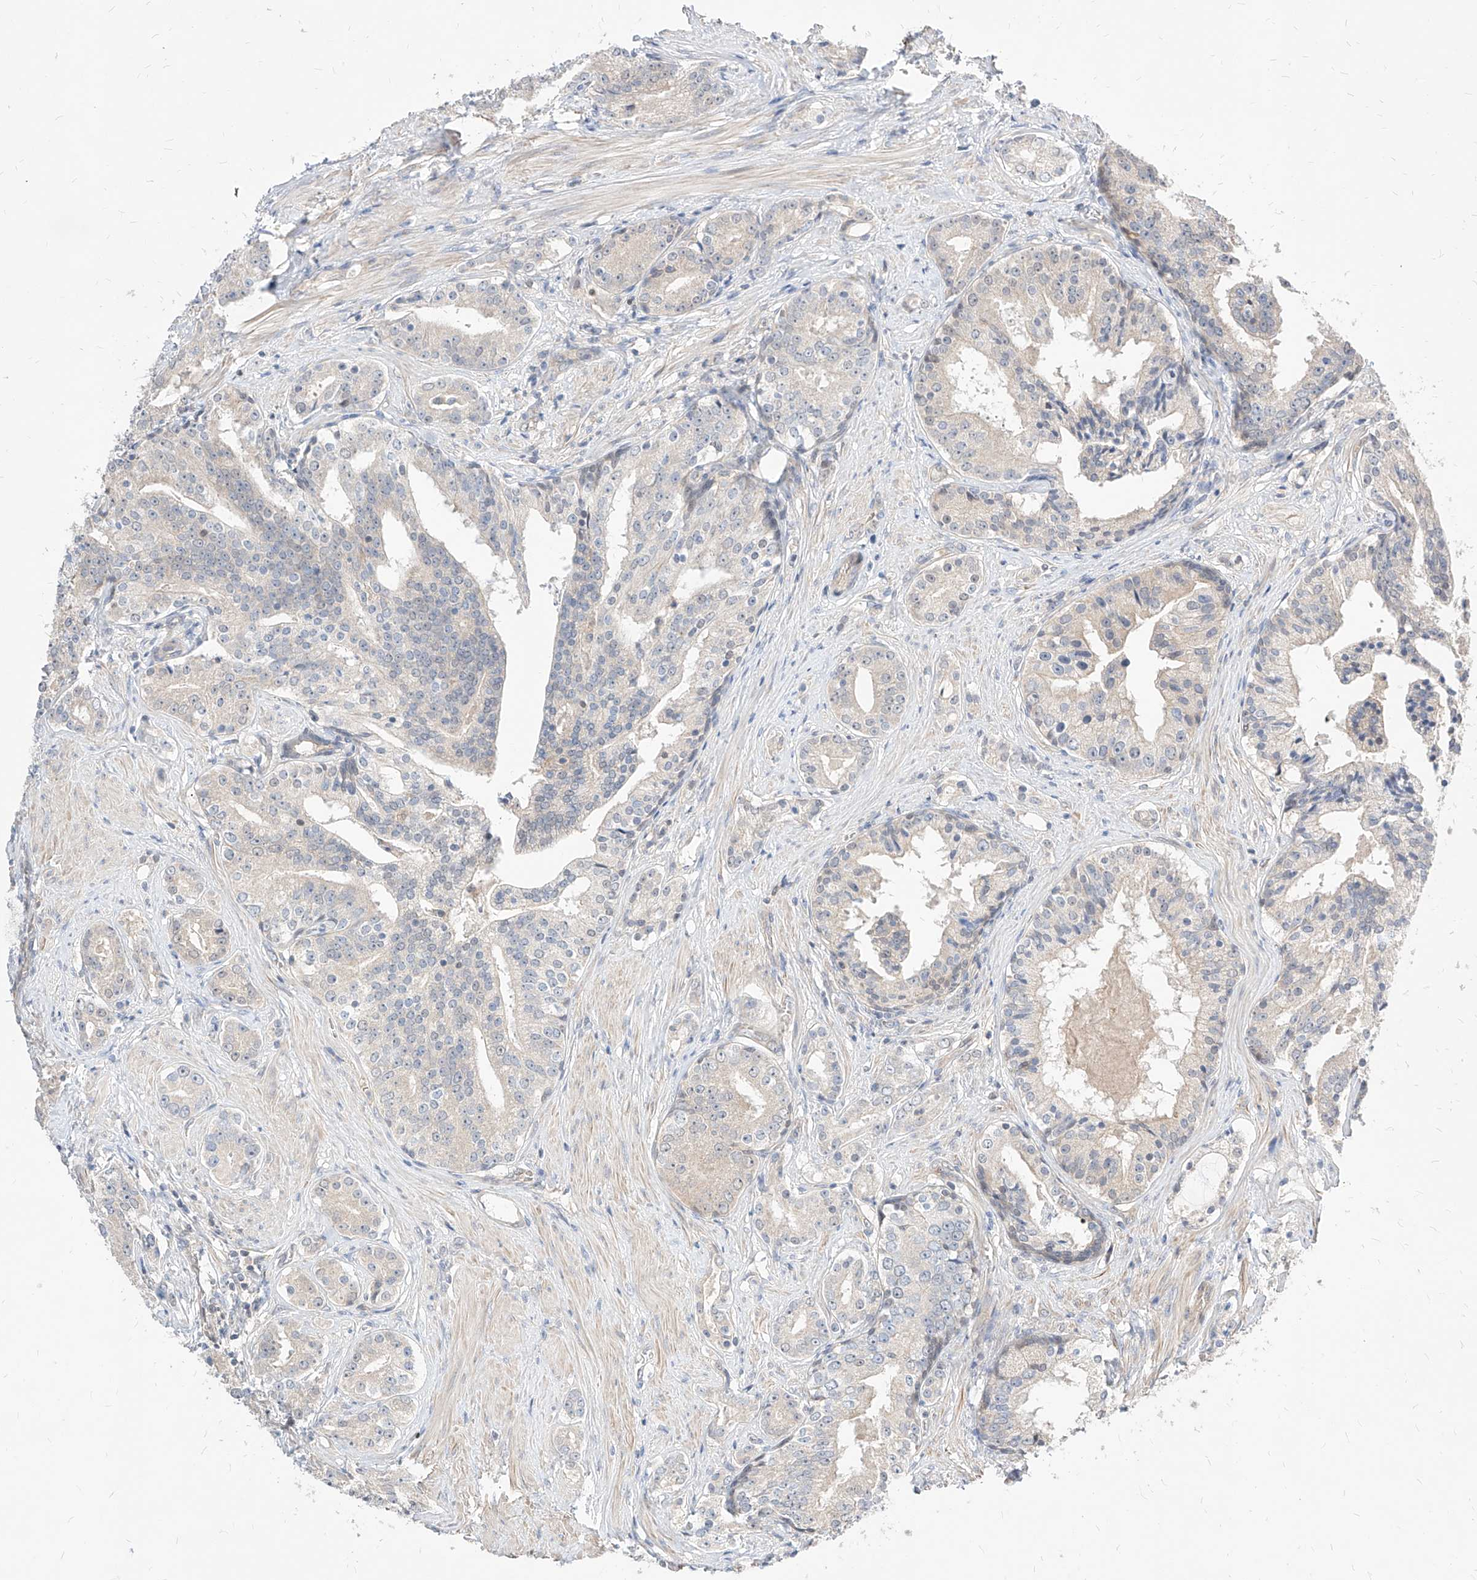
{"staining": {"intensity": "negative", "quantity": "none", "location": "none"}, "tissue": "prostate cancer", "cell_type": "Tumor cells", "image_type": "cancer", "snomed": [{"axis": "morphology", "description": "Adenocarcinoma, High grade"}, {"axis": "topography", "description": "Prostate"}], "caption": "Tumor cells are negative for protein expression in human prostate cancer.", "gene": "TSNAX", "patient": {"sex": "male", "age": 58}}